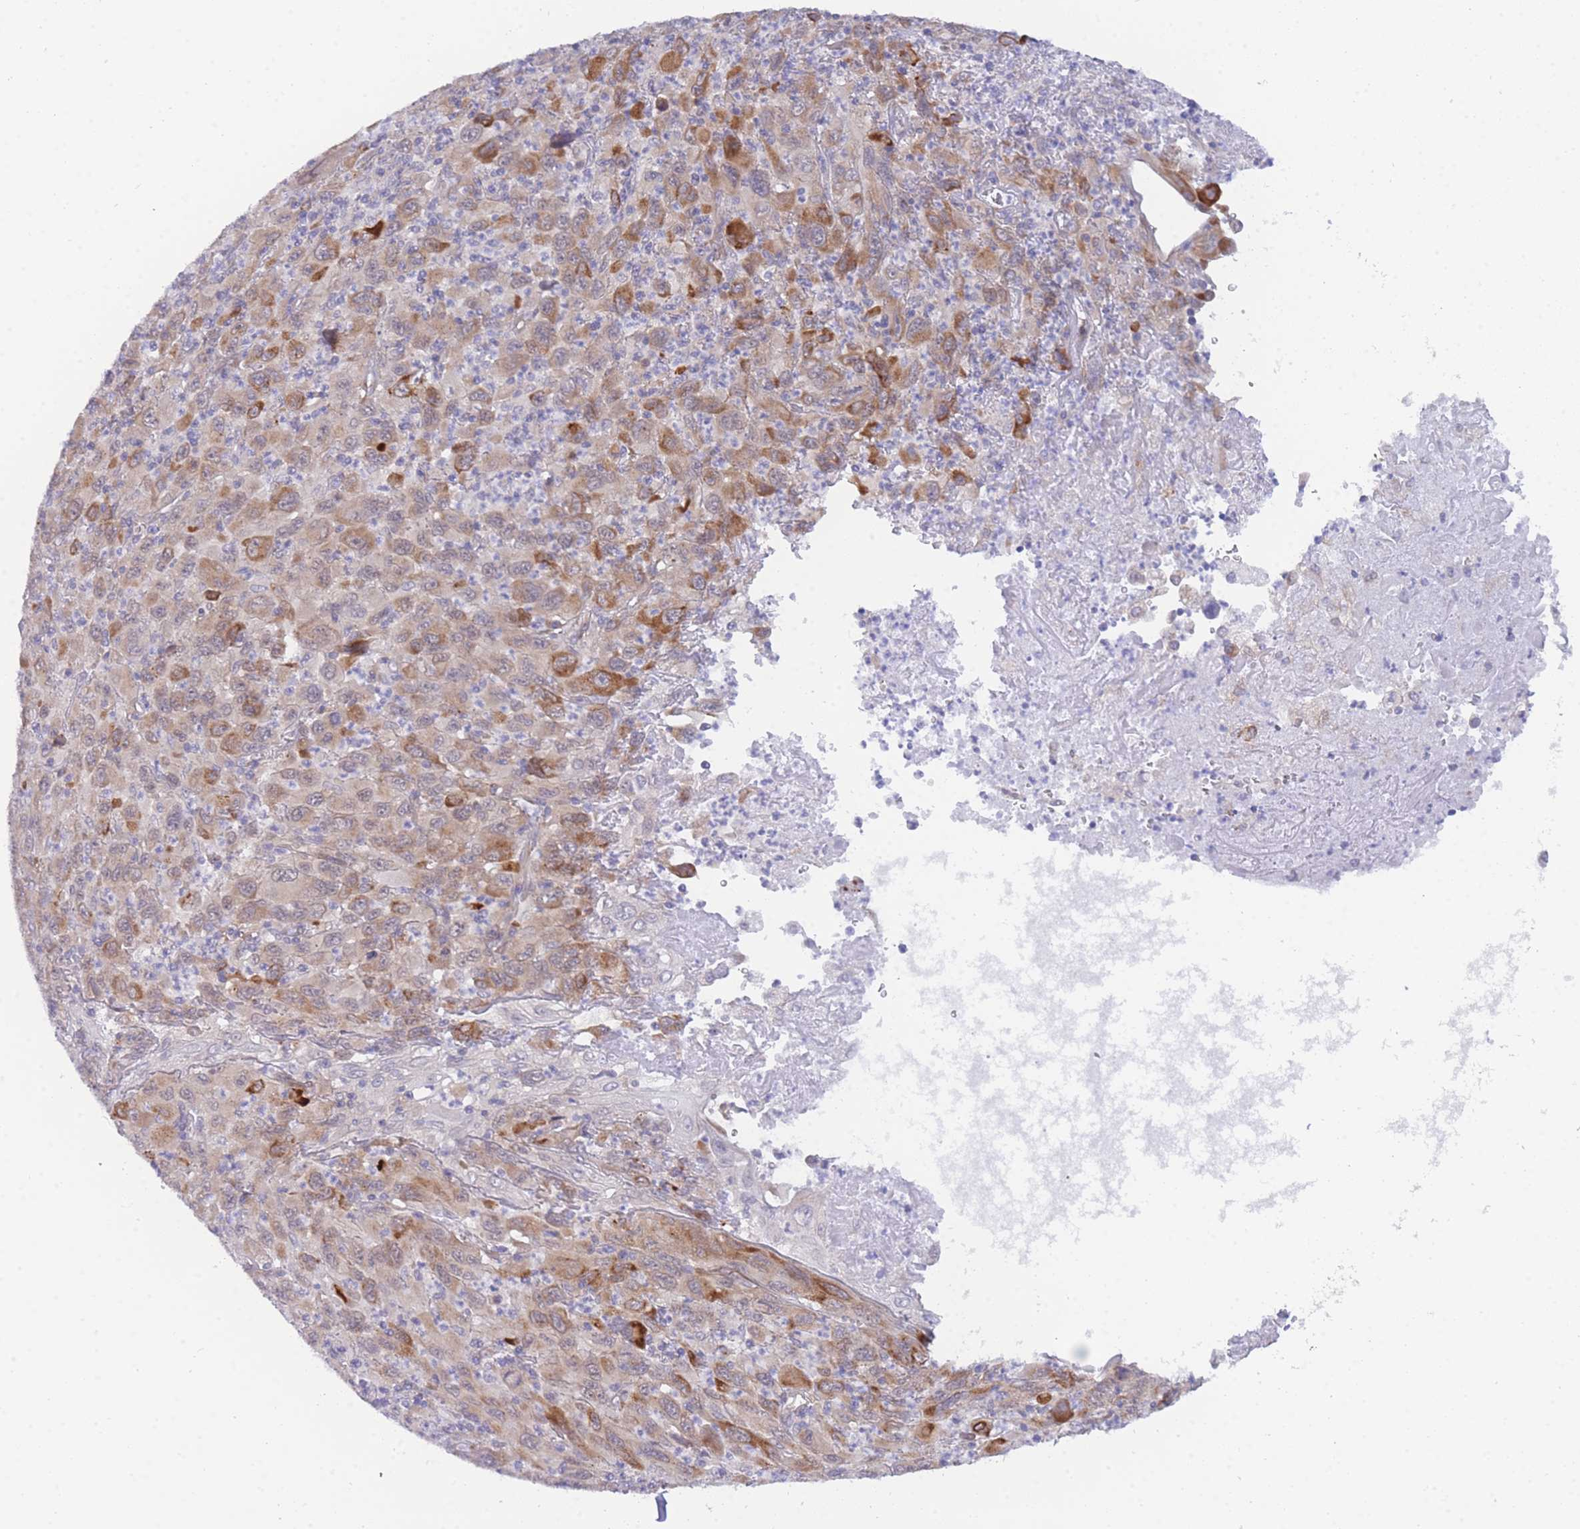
{"staining": {"intensity": "moderate", "quantity": ">75%", "location": "cytoplasmic/membranous"}, "tissue": "melanoma", "cell_type": "Tumor cells", "image_type": "cancer", "snomed": [{"axis": "morphology", "description": "Malignant melanoma, Metastatic site"}, {"axis": "topography", "description": "Skin"}], "caption": "This is a histology image of immunohistochemistry (IHC) staining of malignant melanoma (metastatic site), which shows moderate positivity in the cytoplasmic/membranous of tumor cells.", "gene": "ZNF510", "patient": {"sex": "female", "age": 56}}